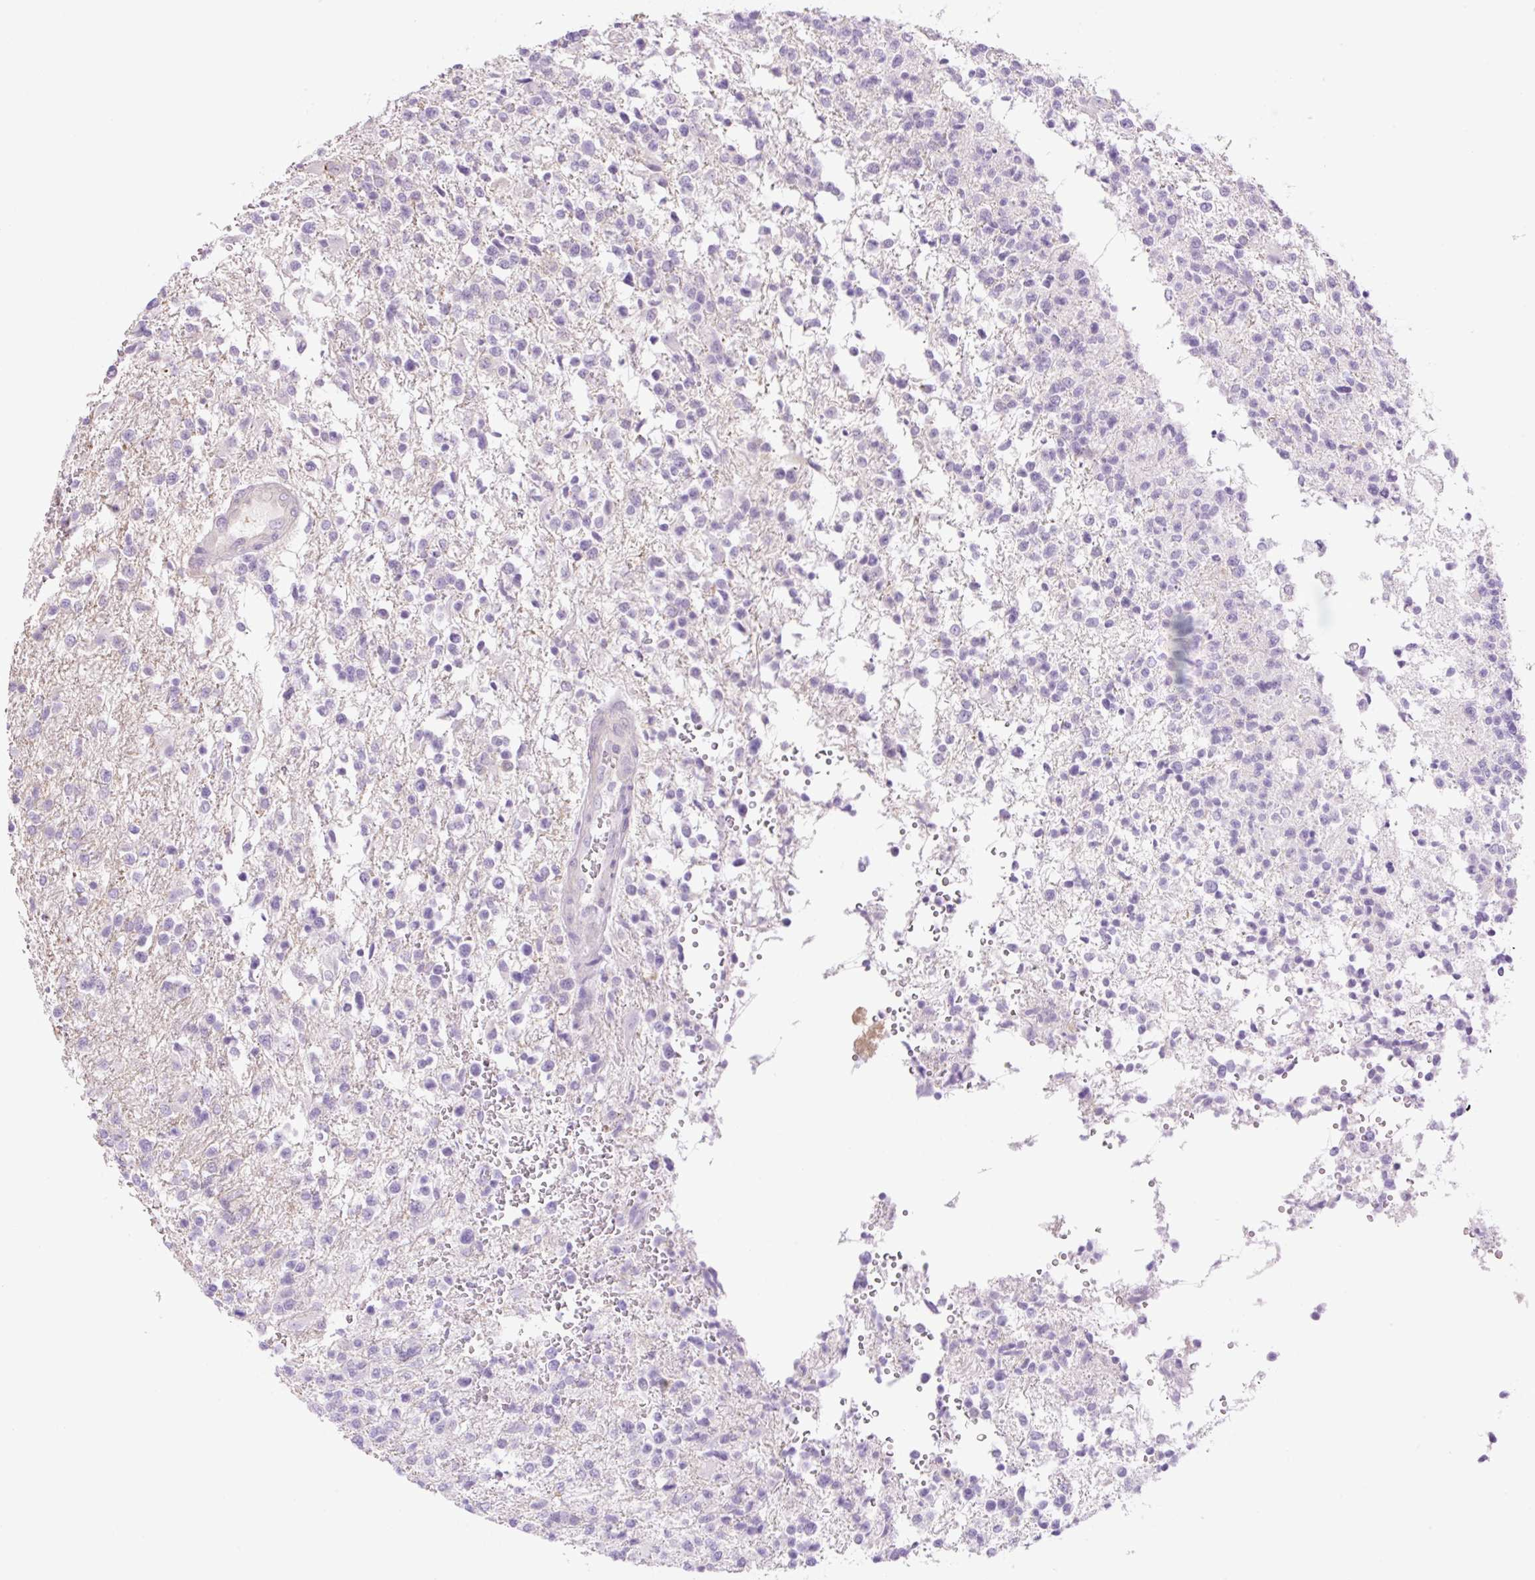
{"staining": {"intensity": "negative", "quantity": "none", "location": "none"}, "tissue": "glioma", "cell_type": "Tumor cells", "image_type": "cancer", "snomed": [{"axis": "morphology", "description": "Glioma, malignant, High grade"}, {"axis": "topography", "description": "Brain"}], "caption": "The micrograph demonstrates no staining of tumor cells in malignant glioma (high-grade).", "gene": "GRID2", "patient": {"sex": "male", "age": 56}}